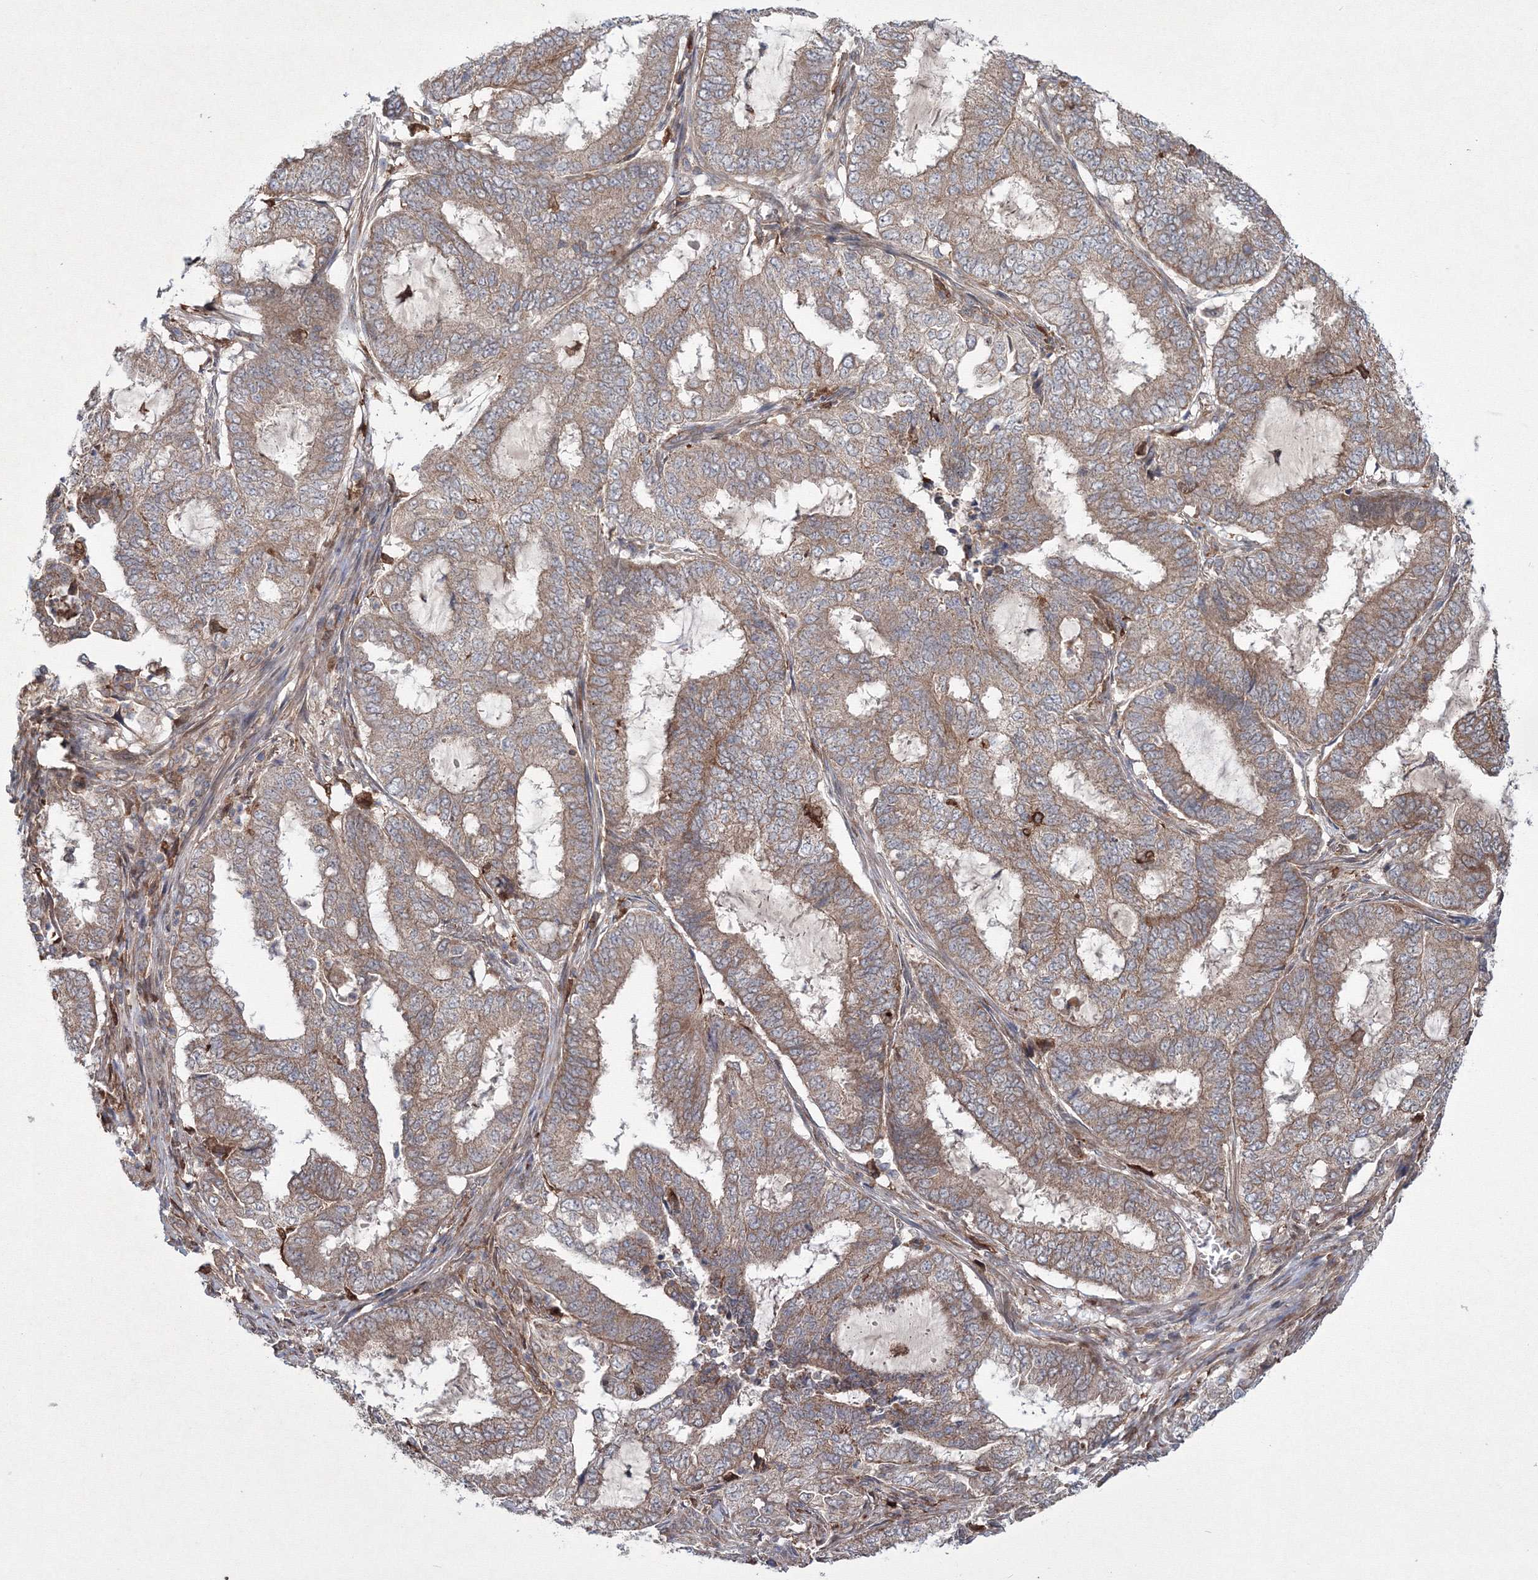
{"staining": {"intensity": "moderate", "quantity": "25%-75%", "location": "cytoplasmic/membranous"}, "tissue": "endometrial cancer", "cell_type": "Tumor cells", "image_type": "cancer", "snomed": [{"axis": "morphology", "description": "Adenocarcinoma, NOS"}, {"axis": "topography", "description": "Endometrium"}], "caption": "This photomicrograph displays immunohistochemistry (IHC) staining of adenocarcinoma (endometrial), with medium moderate cytoplasmic/membranous staining in about 25%-75% of tumor cells.", "gene": "RANBP3L", "patient": {"sex": "female", "age": 51}}